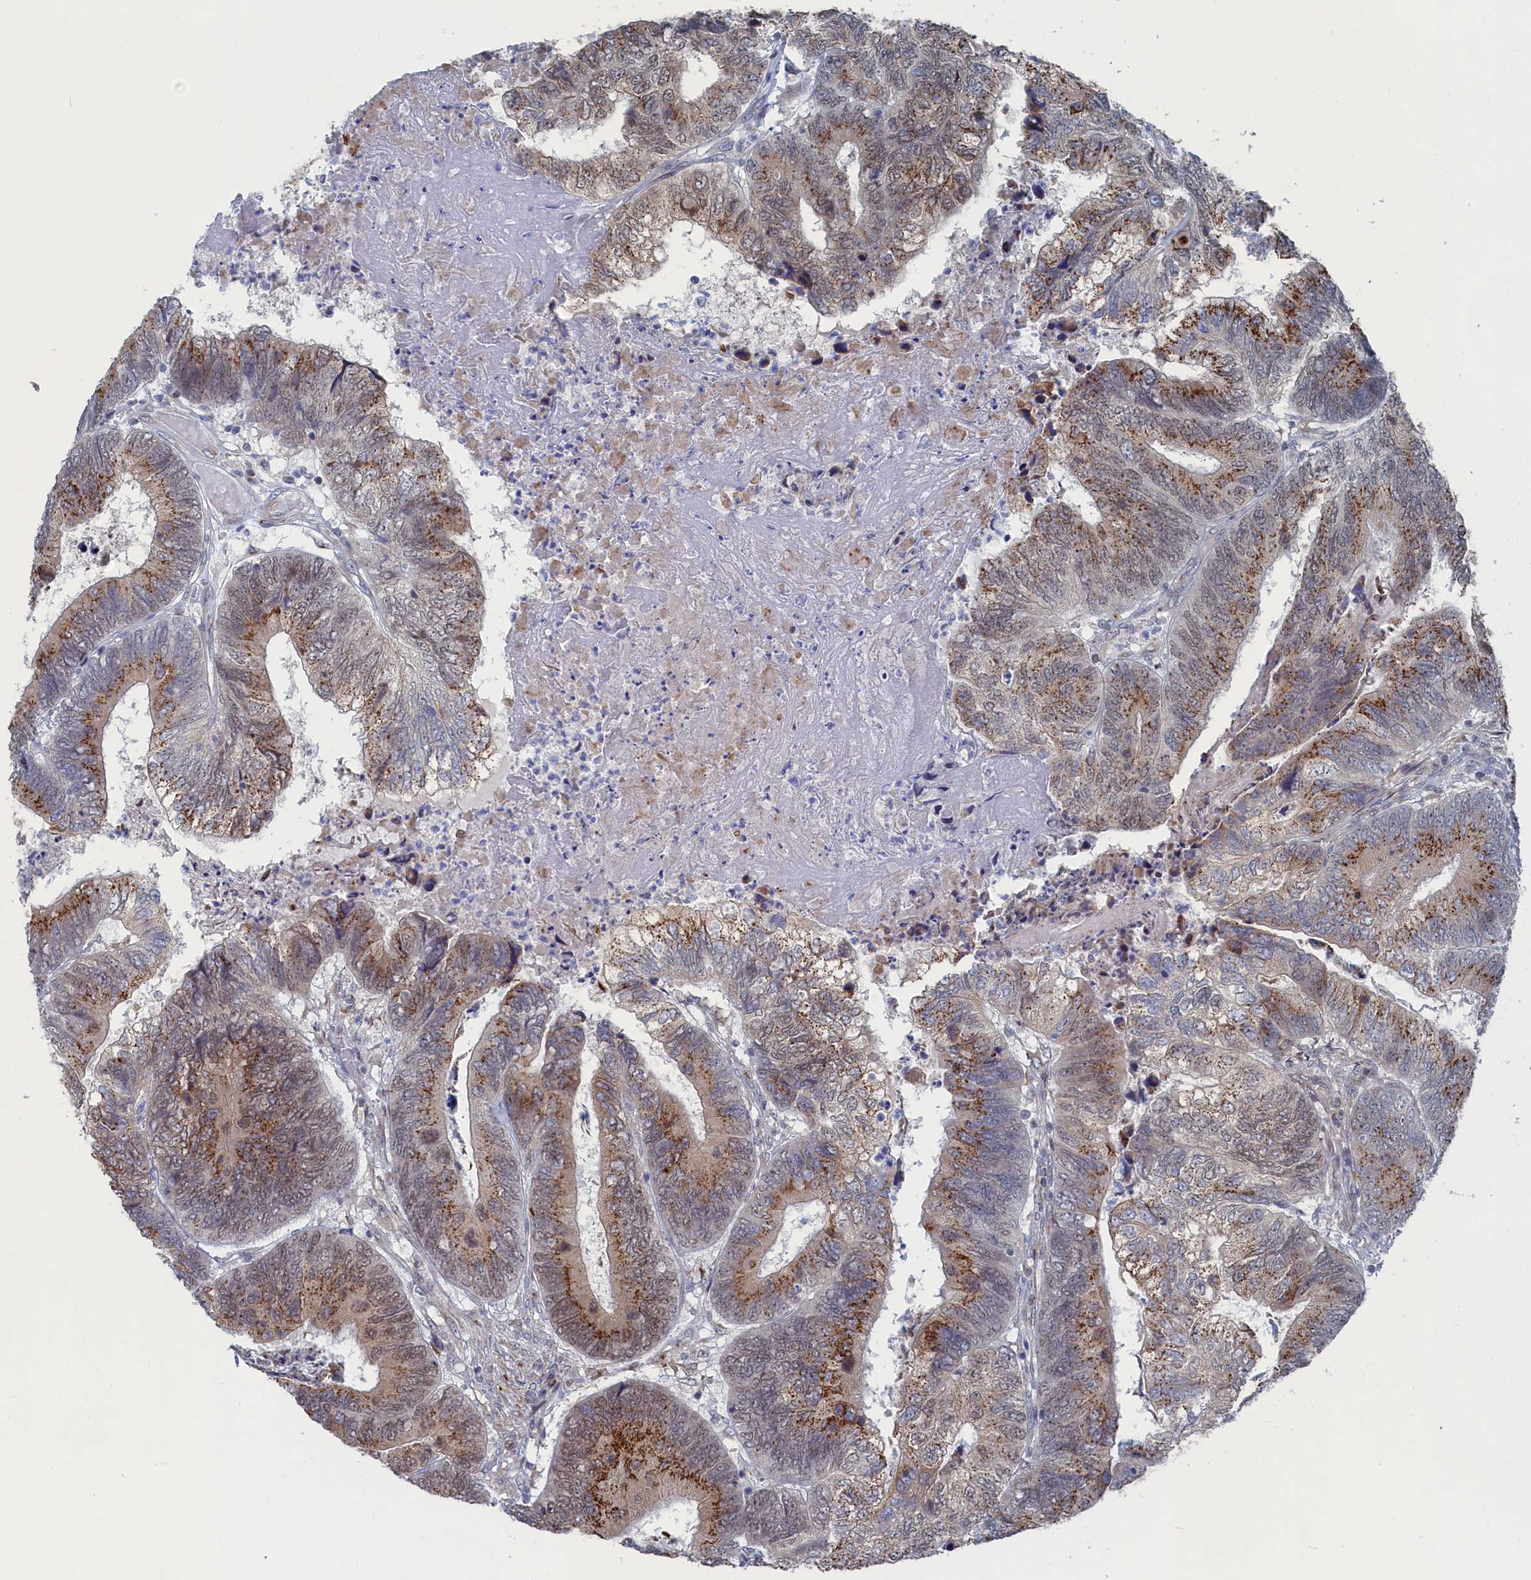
{"staining": {"intensity": "moderate", "quantity": ">75%", "location": "cytoplasmic/membranous"}, "tissue": "colorectal cancer", "cell_type": "Tumor cells", "image_type": "cancer", "snomed": [{"axis": "morphology", "description": "Adenocarcinoma, NOS"}, {"axis": "topography", "description": "Colon"}], "caption": "Colorectal adenocarcinoma stained with DAB (3,3'-diaminobenzidine) immunohistochemistry exhibits medium levels of moderate cytoplasmic/membranous staining in about >75% of tumor cells.", "gene": "IRX1", "patient": {"sex": "female", "age": 67}}